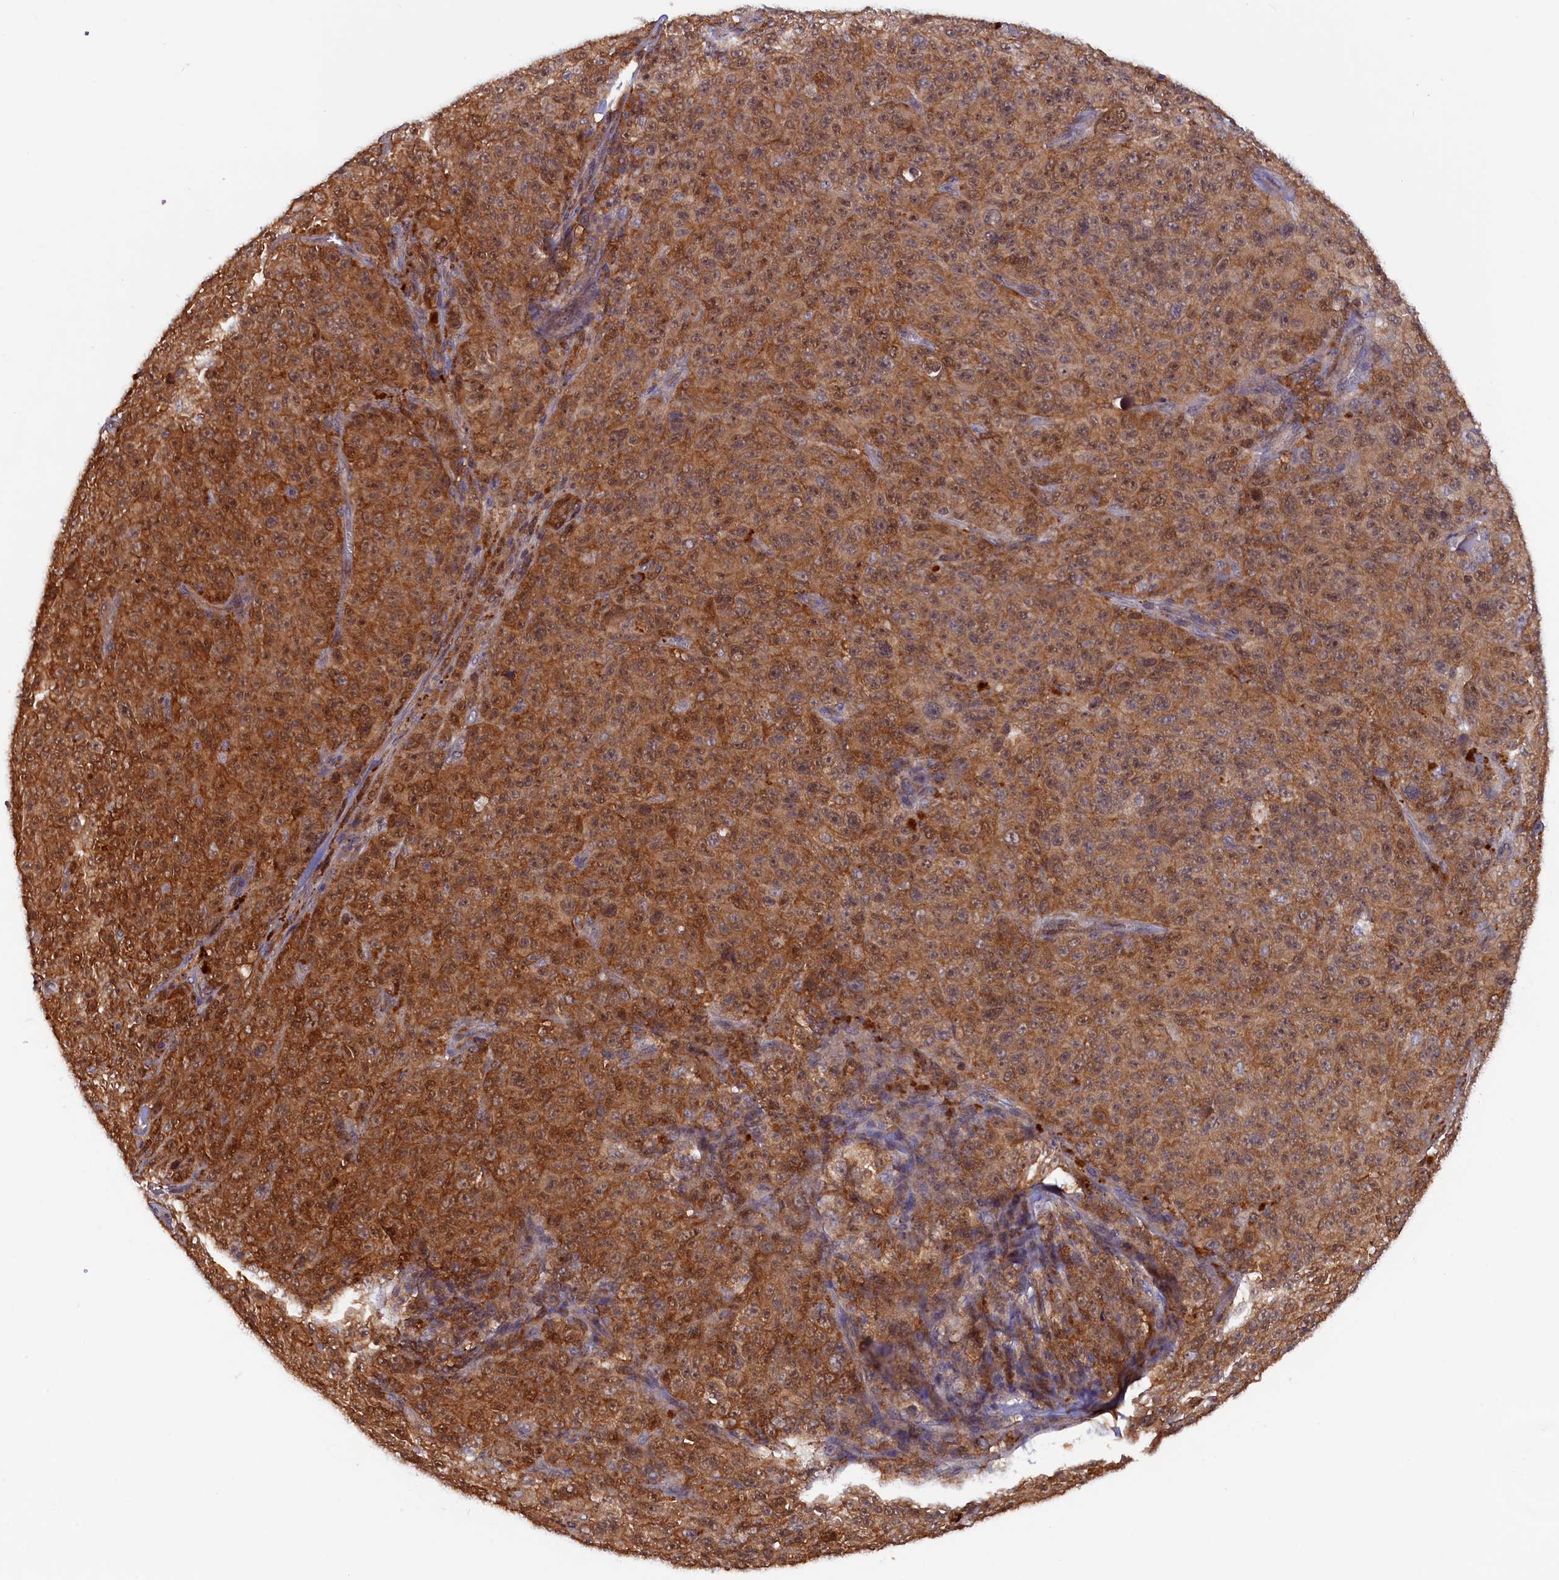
{"staining": {"intensity": "moderate", "quantity": ">75%", "location": "cytoplasmic/membranous,nuclear"}, "tissue": "melanoma", "cell_type": "Tumor cells", "image_type": "cancer", "snomed": [{"axis": "morphology", "description": "Malignant melanoma, NOS"}, {"axis": "topography", "description": "Skin"}], "caption": "IHC histopathology image of human malignant melanoma stained for a protein (brown), which demonstrates medium levels of moderate cytoplasmic/membranous and nuclear positivity in about >75% of tumor cells.", "gene": "JPT2", "patient": {"sex": "female", "age": 82}}